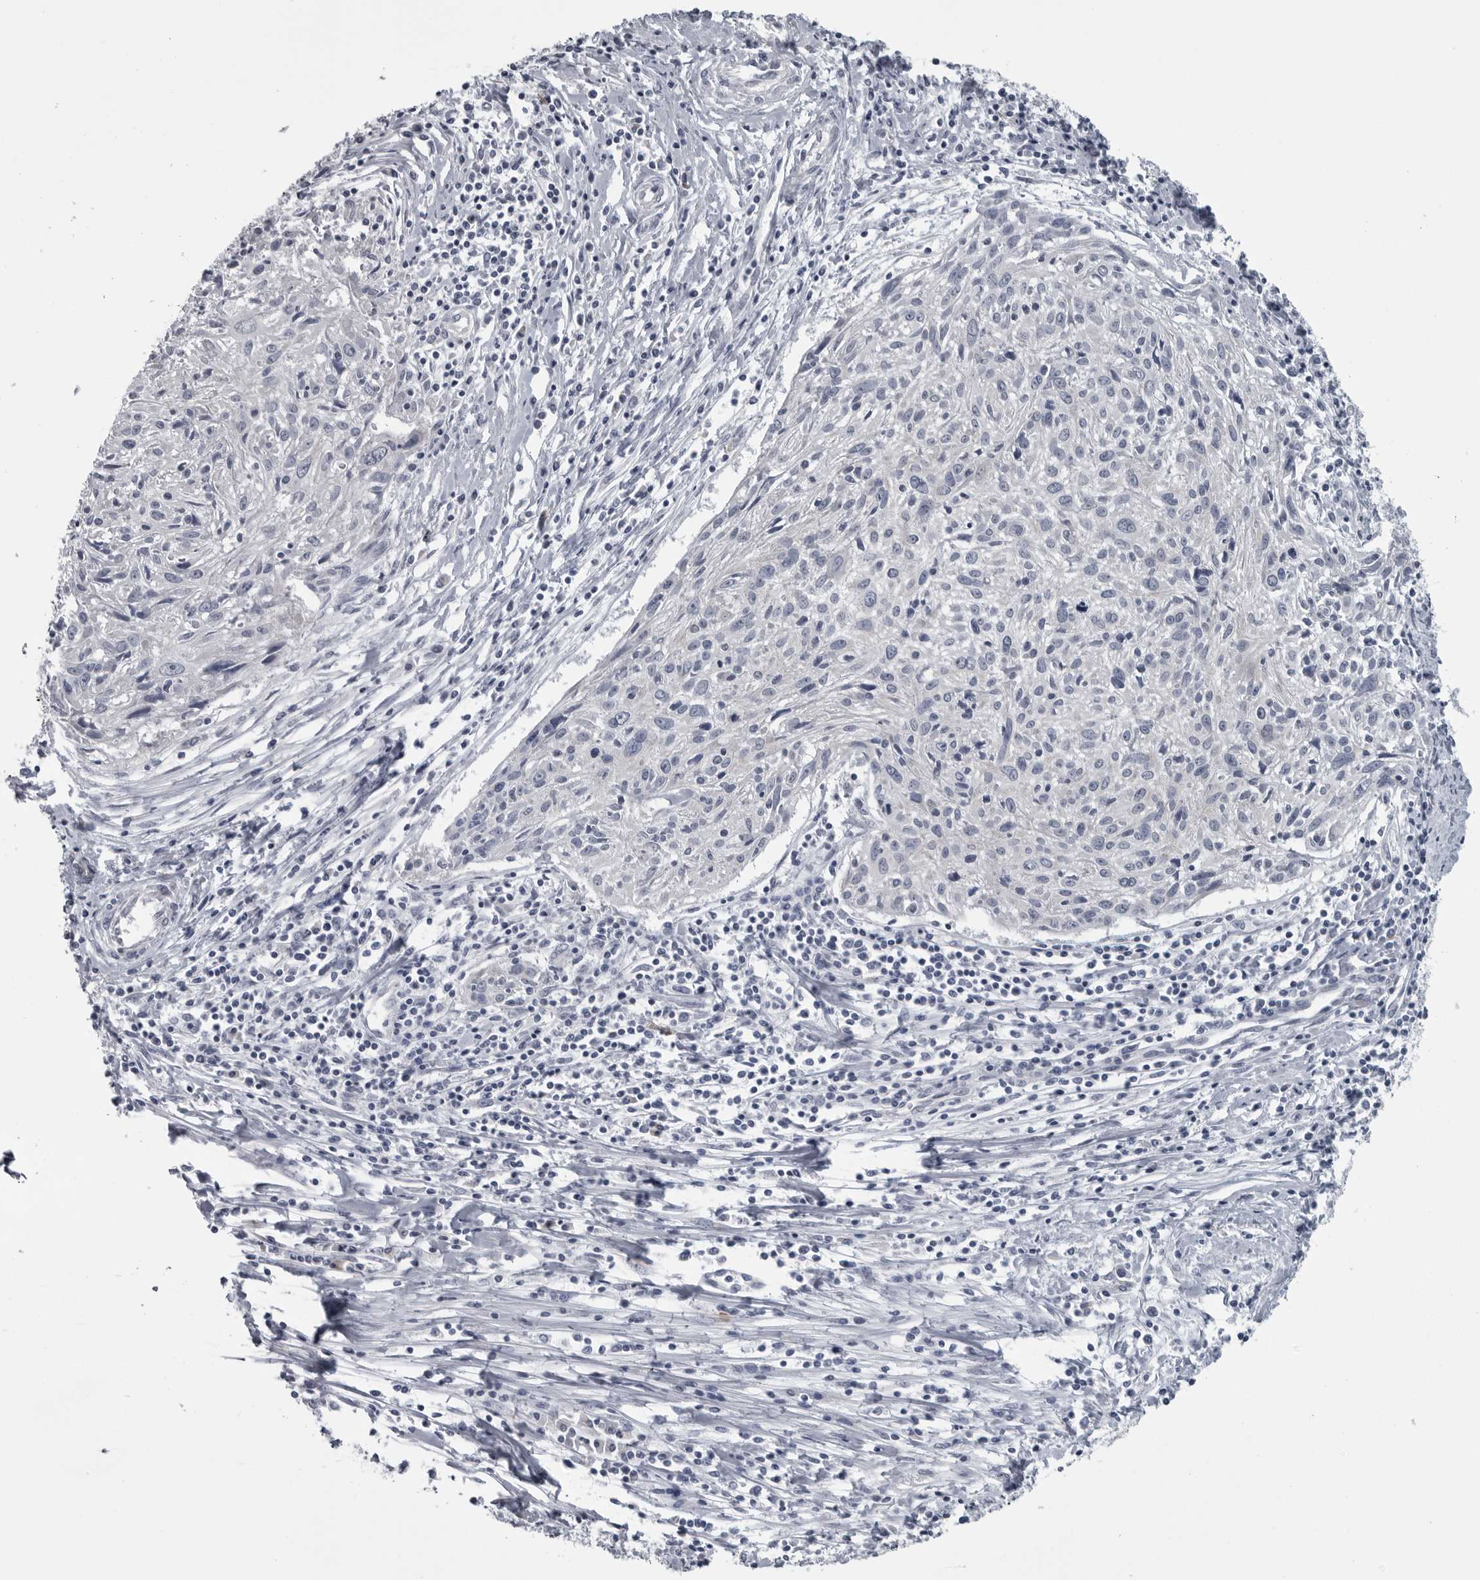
{"staining": {"intensity": "negative", "quantity": "none", "location": "none"}, "tissue": "cervical cancer", "cell_type": "Tumor cells", "image_type": "cancer", "snomed": [{"axis": "morphology", "description": "Squamous cell carcinoma, NOS"}, {"axis": "topography", "description": "Cervix"}], "caption": "DAB (3,3'-diaminobenzidine) immunohistochemical staining of squamous cell carcinoma (cervical) exhibits no significant expression in tumor cells.", "gene": "MYOC", "patient": {"sex": "female", "age": 51}}